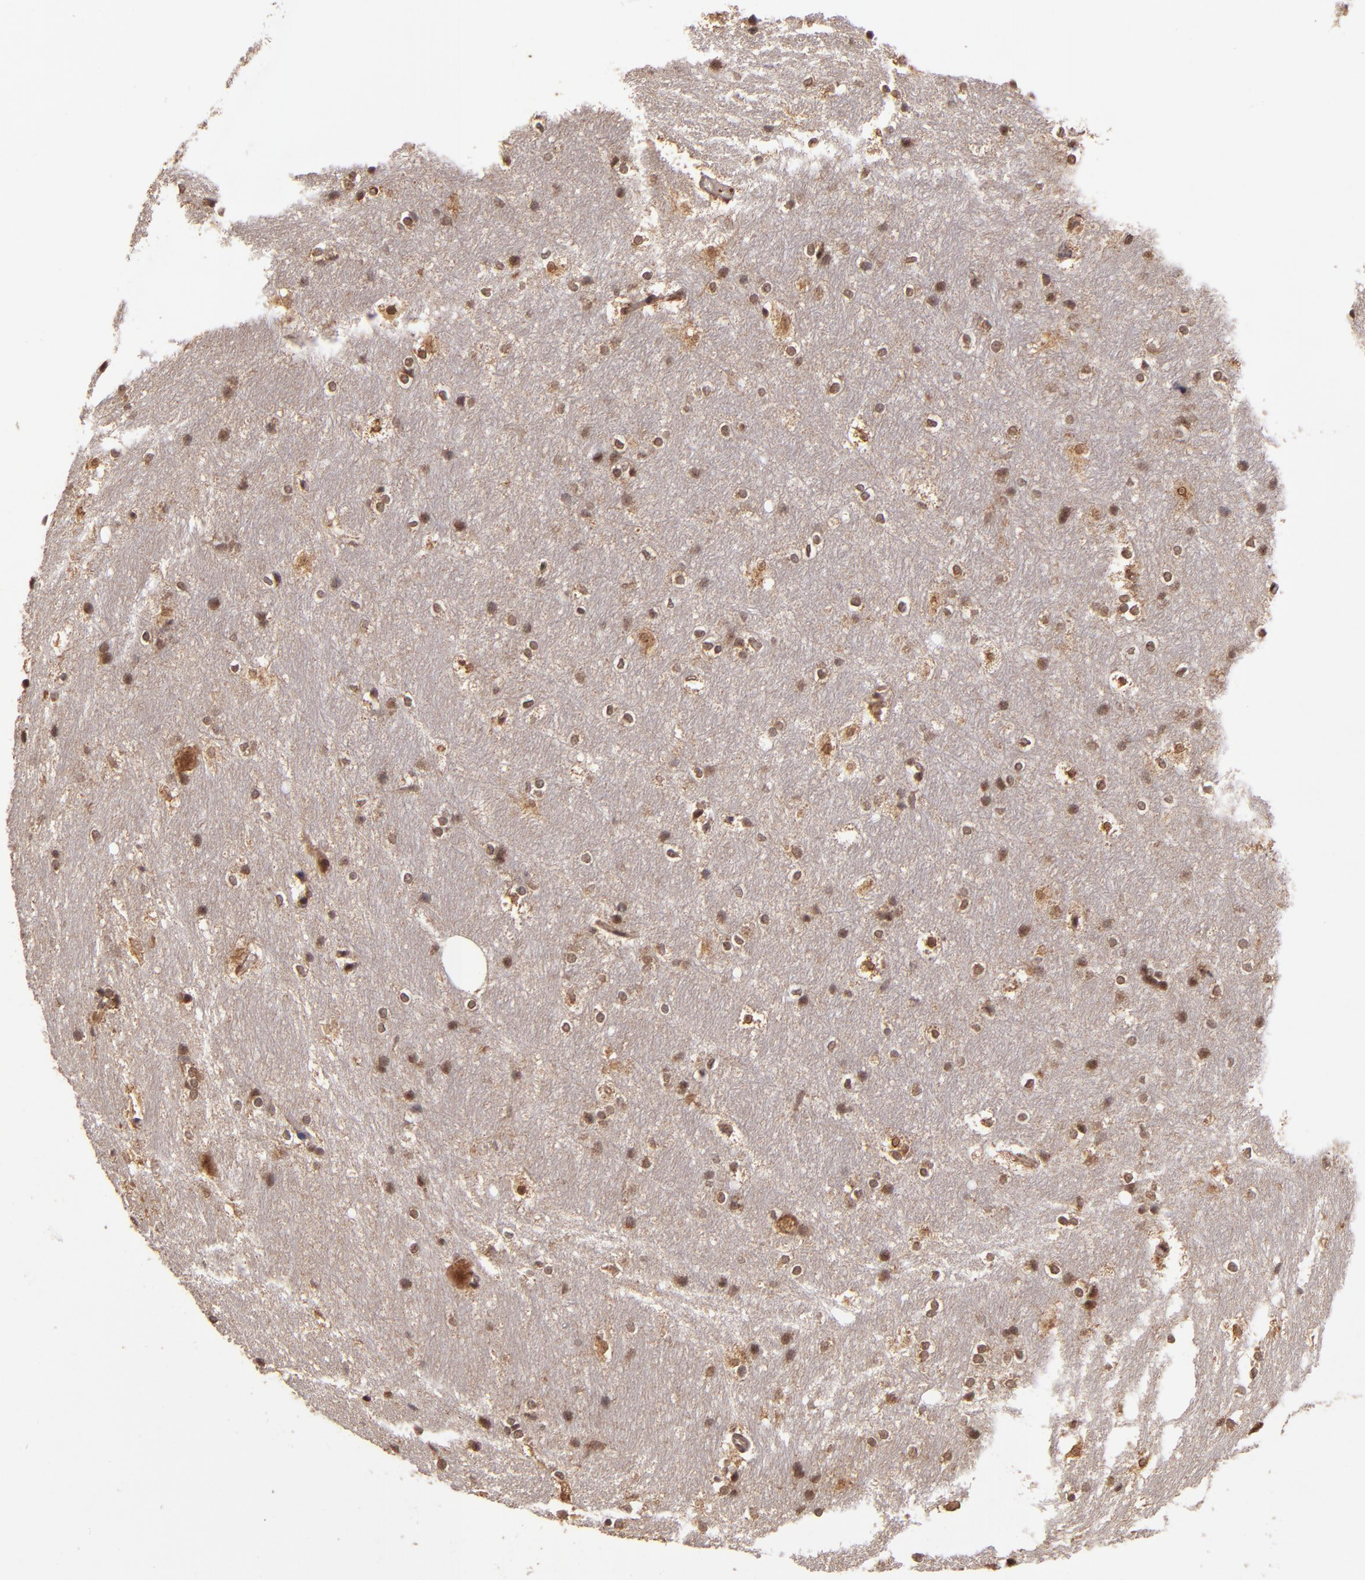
{"staining": {"intensity": "moderate", "quantity": ">75%", "location": "cytoplasmic/membranous,nuclear"}, "tissue": "hippocampus", "cell_type": "Glial cells", "image_type": "normal", "snomed": [{"axis": "morphology", "description": "Normal tissue, NOS"}, {"axis": "topography", "description": "Hippocampus"}], "caption": "This photomicrograph shows unremarkable hippocampus stained with immunohistochemistry (IHC) to label a protein in brown. The cytoplasmic/membranous,nuclear of glial cells show moderate positivity for the protein. Nuclei are counter-stained blue.", "gene": "RIOK3", "patient": {"sex": "female", "age": 19}}